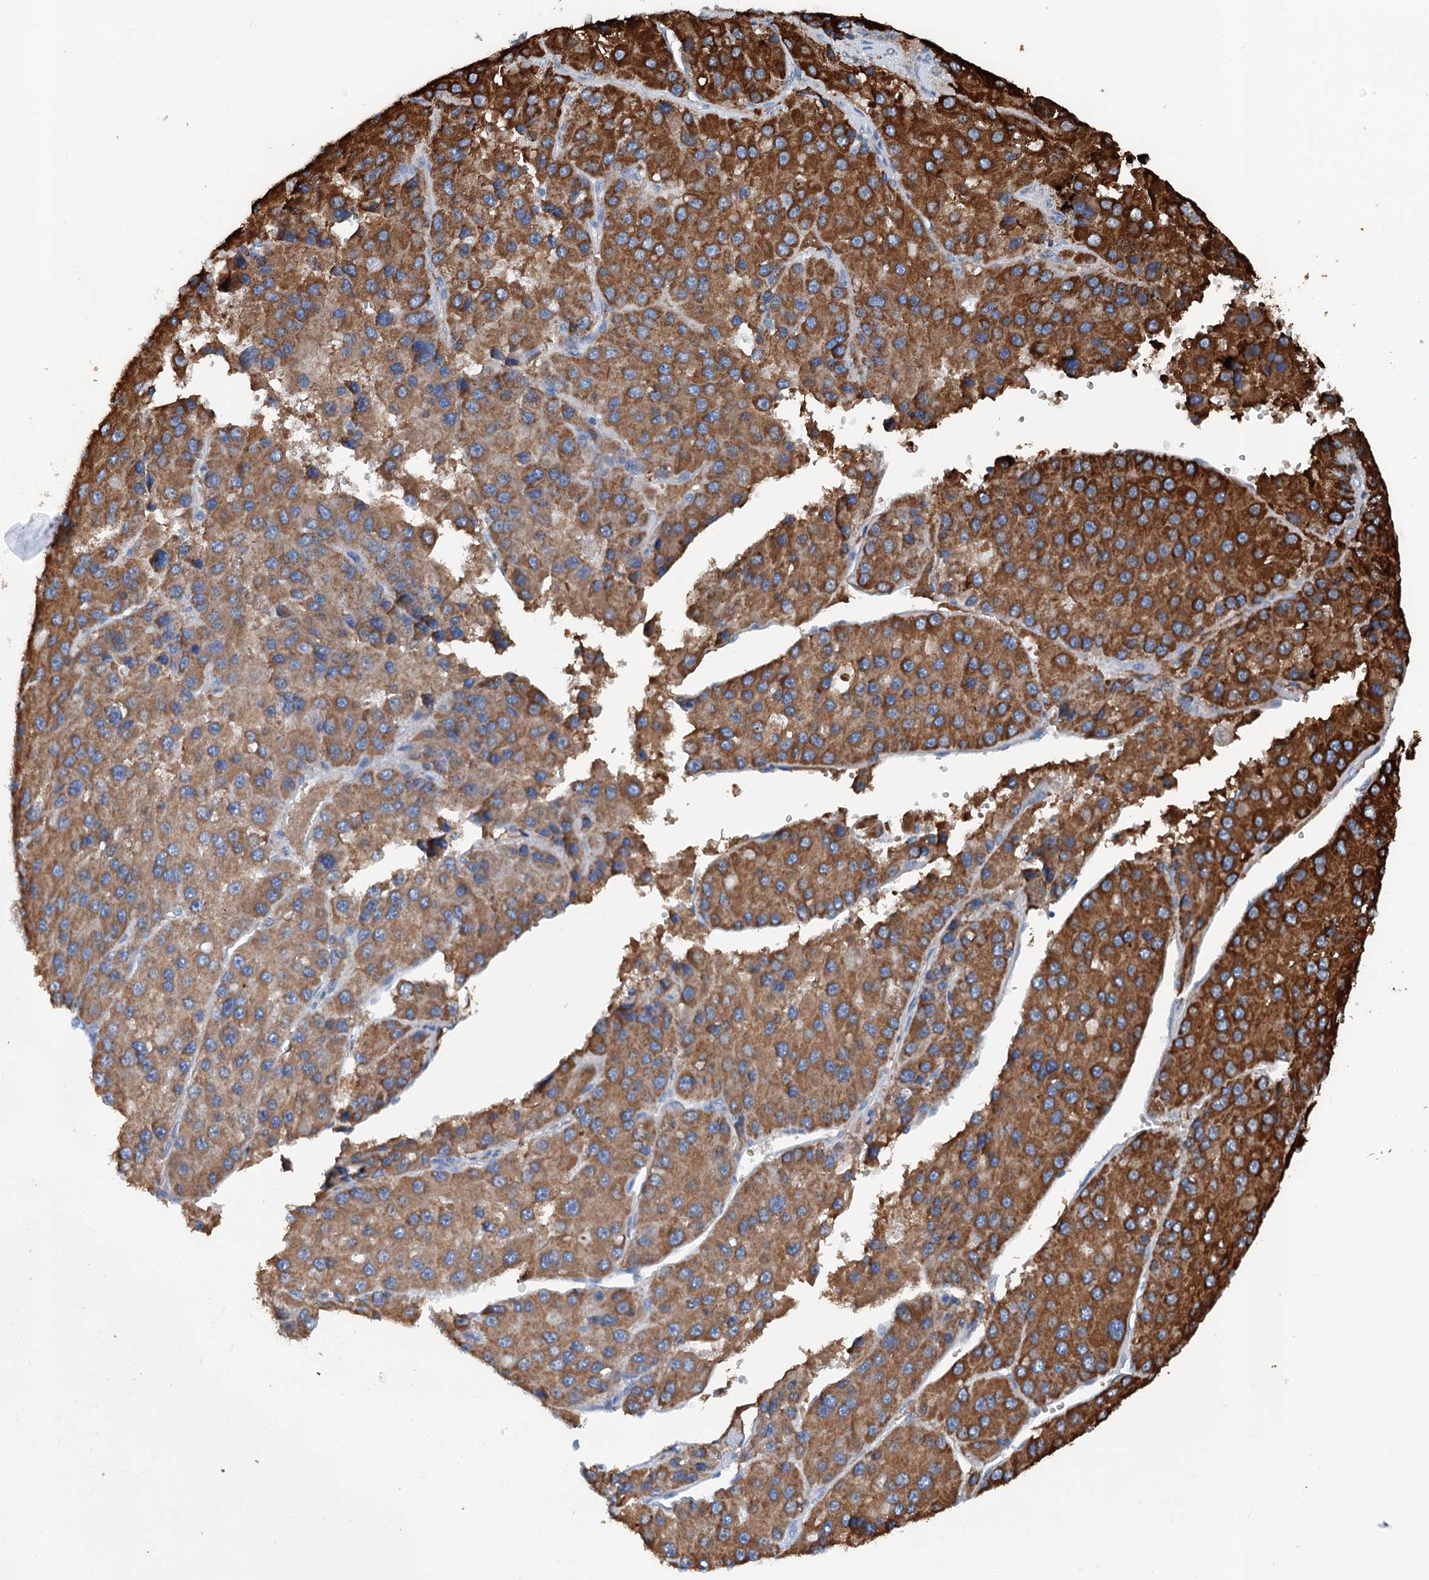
{"staining": {"intensity": "strong", "quantity": ">75%", "location": "cytoplasmic/membranous"}, "tissue": "liver cancer", "cell_type": "Tumor cells", "image_type": "cancer", "snomed": [{"axis": "morphology", "description": "Carcinoma, Hepatocellular, NOS"}, {"axis": "topography", "description": "Liver"}], "caption": "An IHC histopathology image of neoplastic tissue is shown. Protein staining in brown highlights strong cytoplasmic/membranous positivity in liver cancer within tumor cells.", "gene": "TRPT1", "patient": {"sex": "female", "age": 73}}